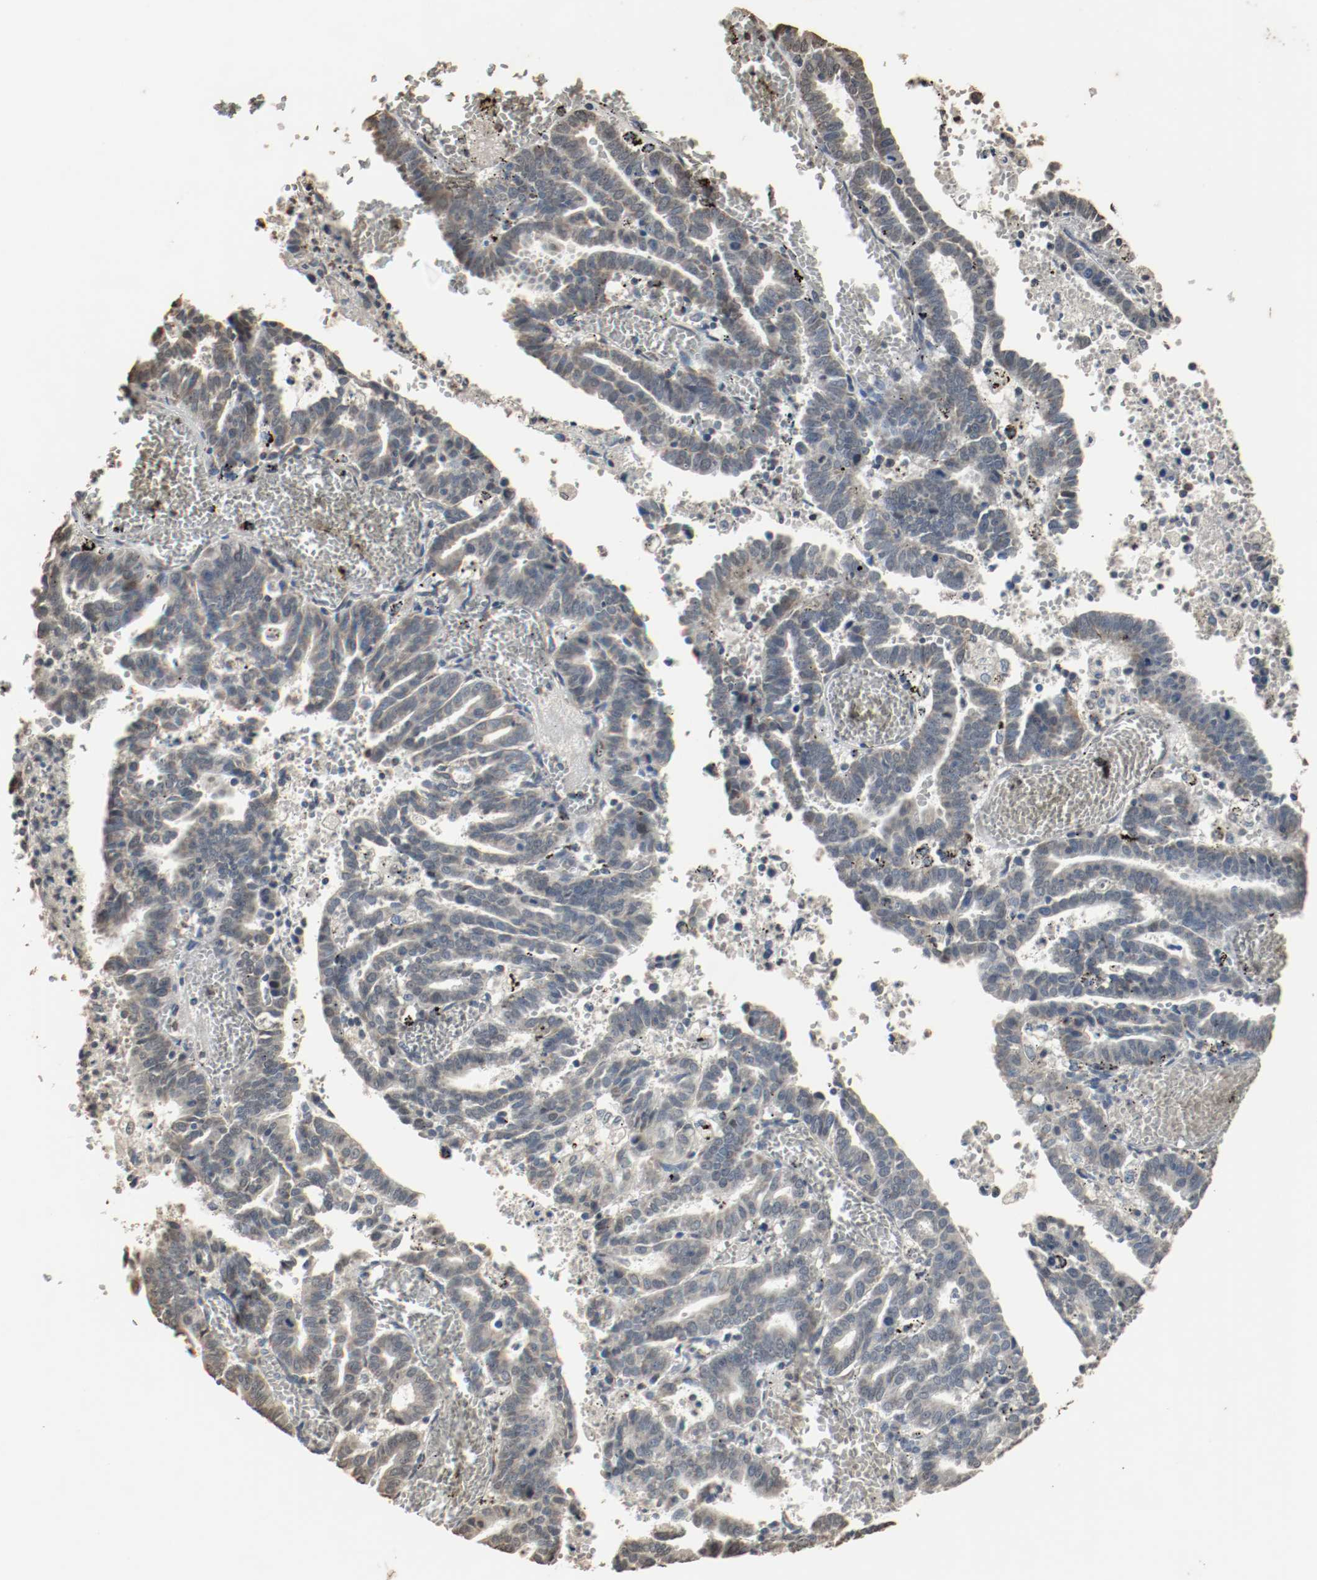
{"staining": {"intensity": "weak", "quantity": "<25%", "location": "cytoplasmic/membranous"}, "tissue": "endometrial cancer", "cell_type": "Tumor cells", "image_type": "cancer", "snomed": [{"axis": "morphology", "description": "Adenocarcinoma, NOS"}, {"axis": "topography", "description": "Uterus"}], "caption": "This is an immunohistochemistry micrograph of human endometrial cancer. There is no positivity in tumor cells.", "gene": "RTN4", "patient": {"sex": "female", "age": 83}}